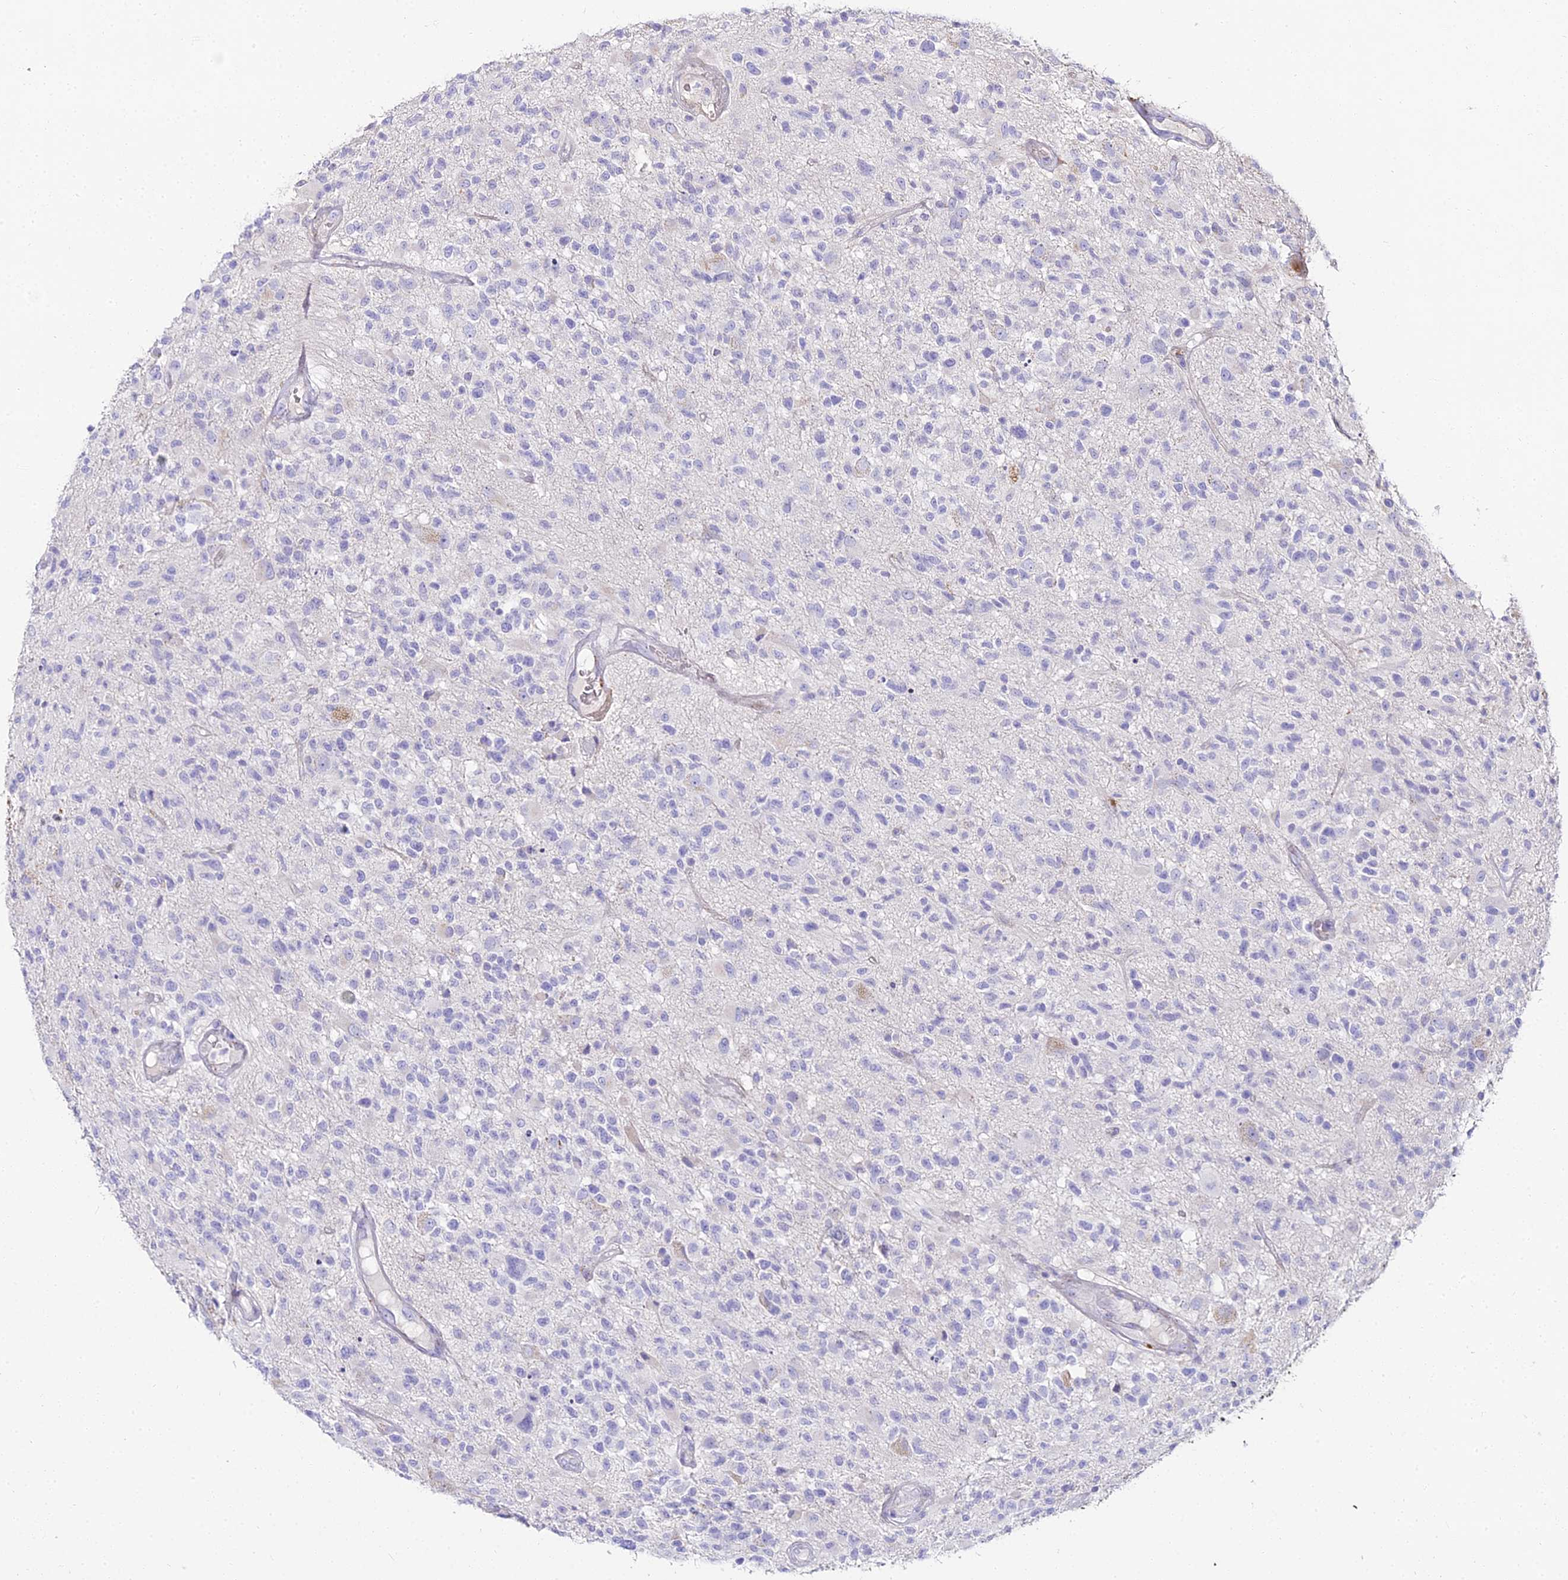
{"staining": {"intensity": "negative", "quantity": "none", "location": "none"}, "tissue": "glioma", "cell_type": "Tumor cells", "image_type": "cancer", "snomed": [{"axis": "morphology", "description": "Glioma, malignant, High grade"}, {"axis": "morphology", "description": "Glioblastoma, NOS"}, {"axis": "topography", "description": "Brain"}], "caption": "Immunohistochemistry (IHC) micrograph of neoplastic tissue: glioma stained with DAB displays no significant protein positivity in tumor cells.", "gene": "ALPG", "patient": {"sex": "male", "age": 60}}